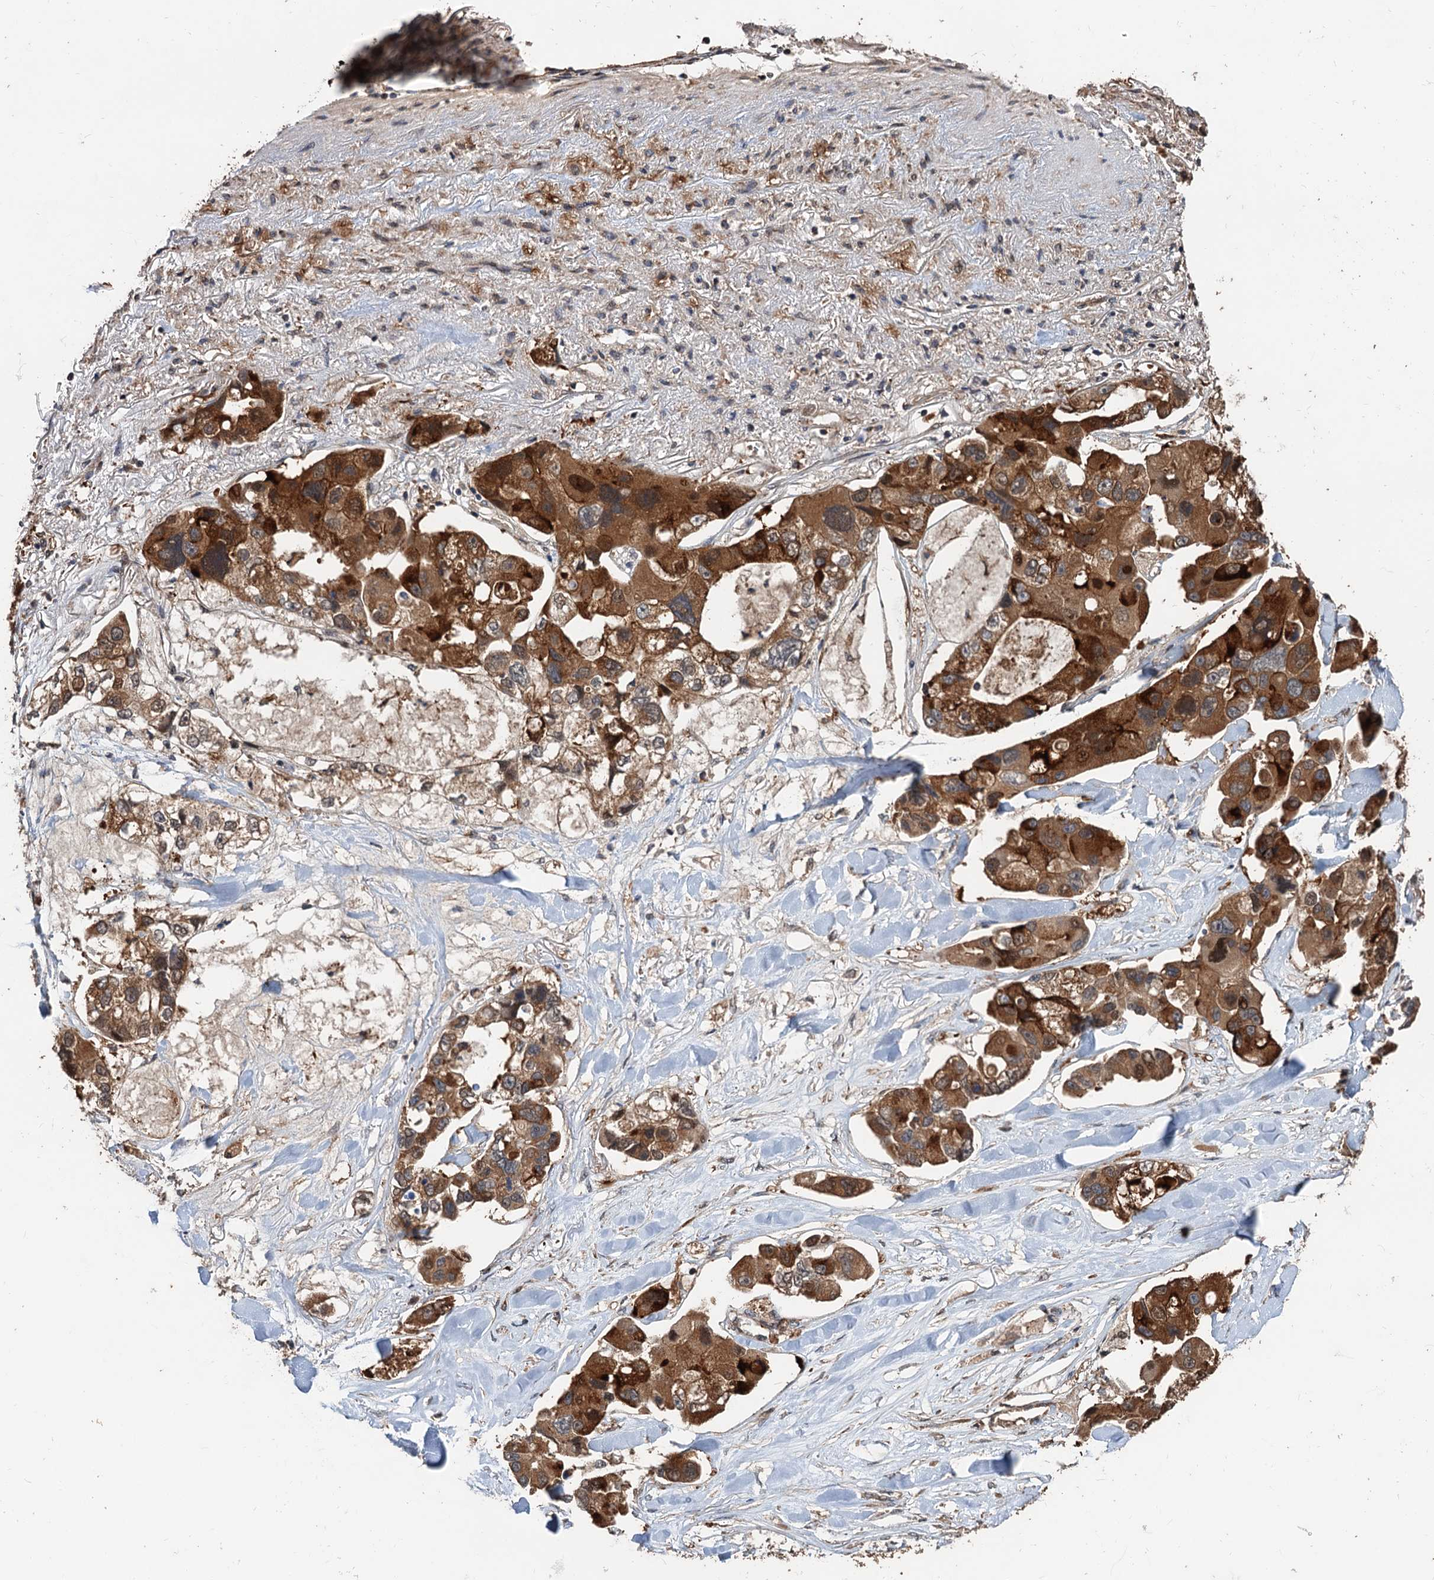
{"staining": {"intensity": "strong", "quantity": ">75%", "location": "cytoplasmic/membranous,nuclear"}, "tissue": "lung cancer", "cell_type": "Tumor cells", "image_type": "cancer", "snomed": [{"axis": "morphology", "description": "Adenocarcinoma, NOS"}, {"axis": "topography", "description": "Lung"}], "caption": "Adenocarcinoma (lung) stained with a brown dye reveals strong cytoplasmic/membranous and nuclear positive staining in about >75% of tumor cells.", "gene": "DEXI", "patient": {"sex": "female", "age": 54}}